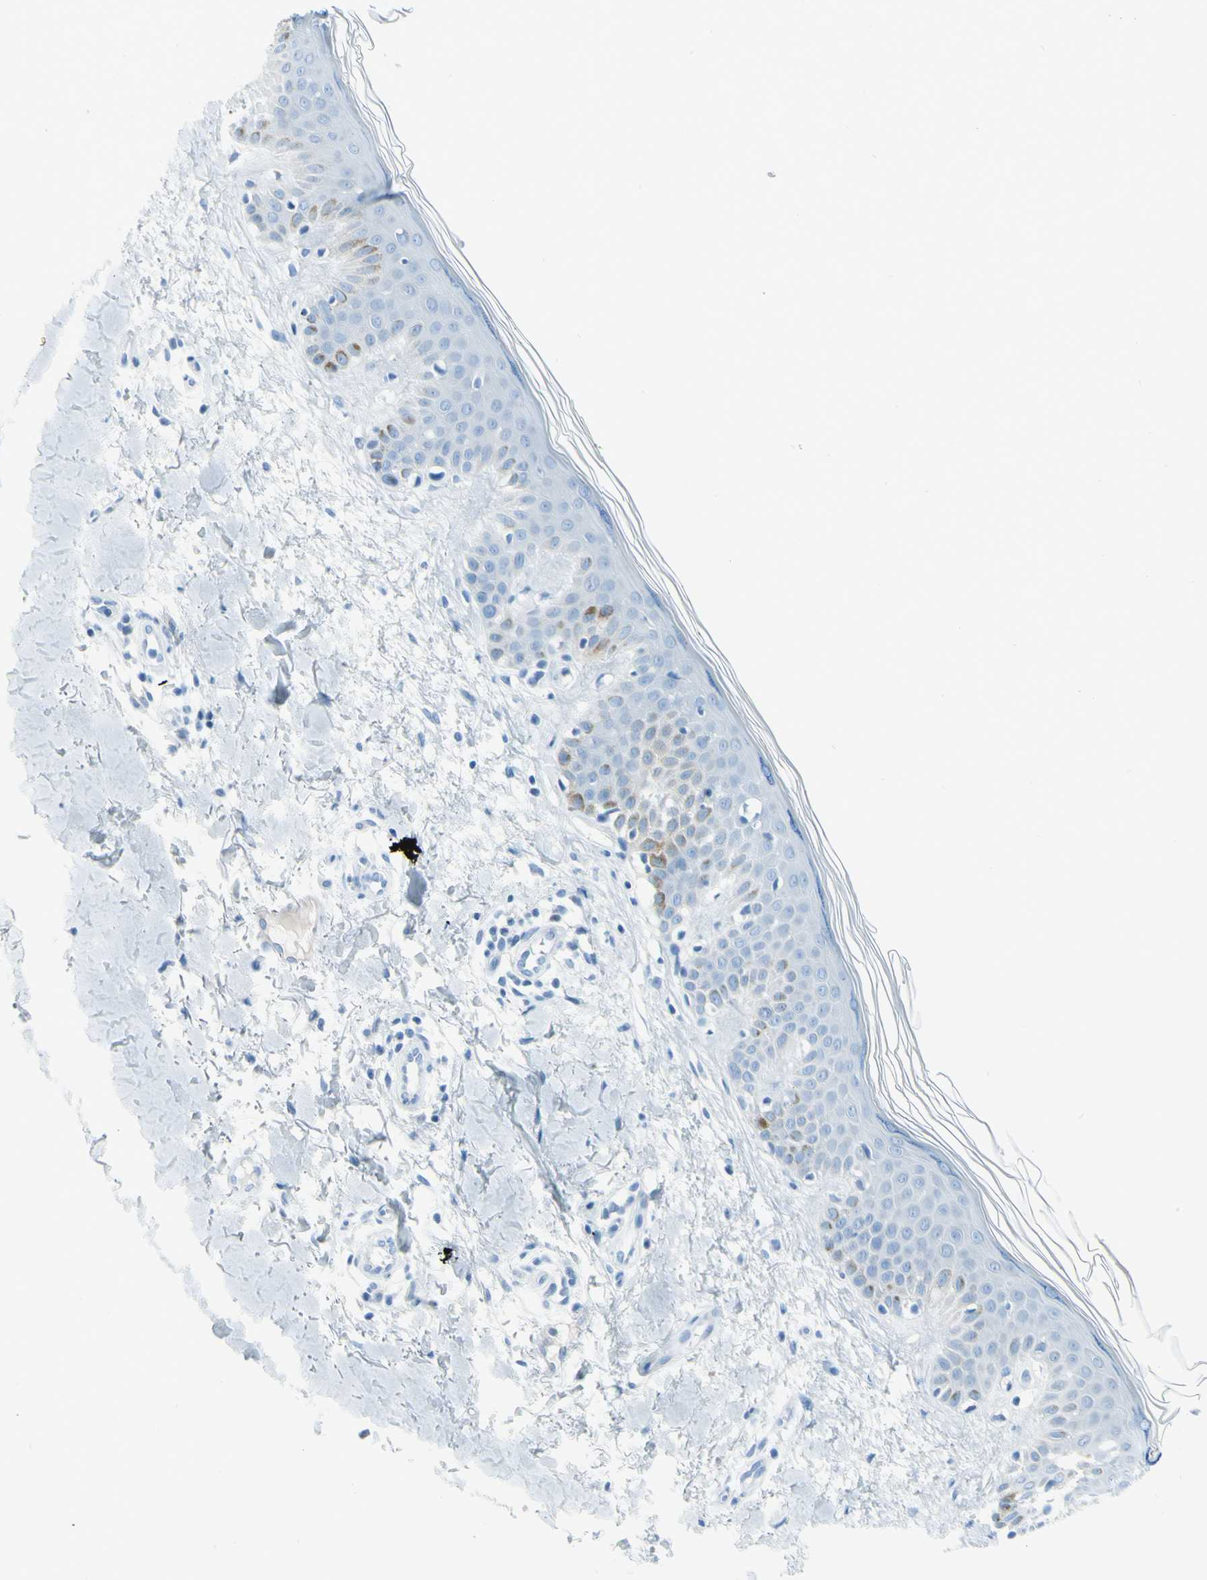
{"staining": {"intensity": "negative", "quantity": "none", "location": "none"}, "tissue": "skin", "cell_type": "Fibroblasts", "image_type": "normal", "snomed": [{"axis": "morphology", "description": "Normal tissue, NOS"}, {"axis": "topography", "description": "Skin"}], "caption": "This is an IHC micrograph of normal human skin. There is no positivity in fibroblasts.", "gene": "AFP", "patient": {"sex": "male", "age": 67}}